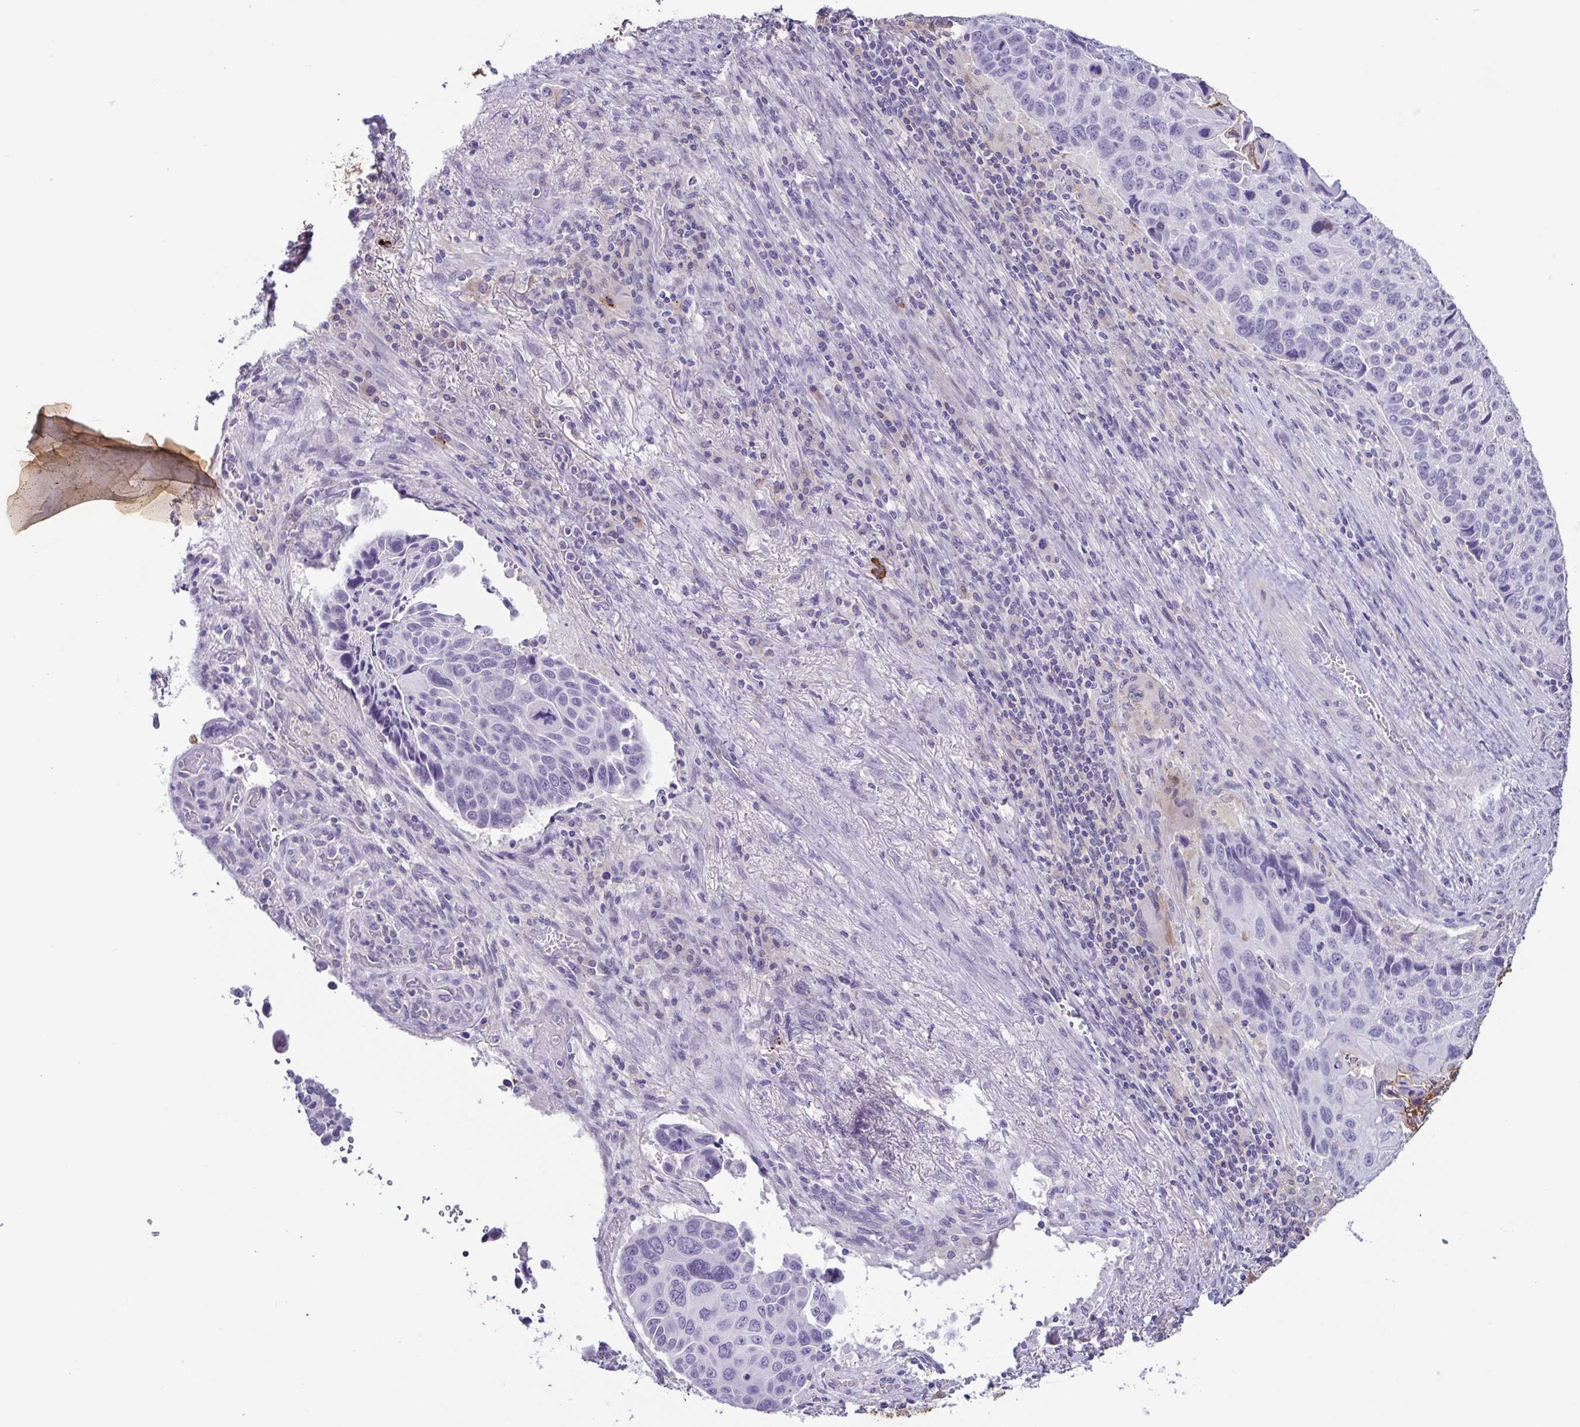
{"staining": {"intensity": "negative", "quantity": "none", "location": "none"}, "tissue": "lung cancer", "cell_type": "Tumor cells", "image_type": "cancer", "snomed": [{"axis": "morphology", "description": "Squamous cell carcinoma, NOS"}, {"axis": "topography", "description": "Lung"}], "caption": "Lung cancer was stained to show a protein in brown. There is no significant expression in tumor cells.", "gene": "TERT", "patient": {"sex": "male", "age": 68}}